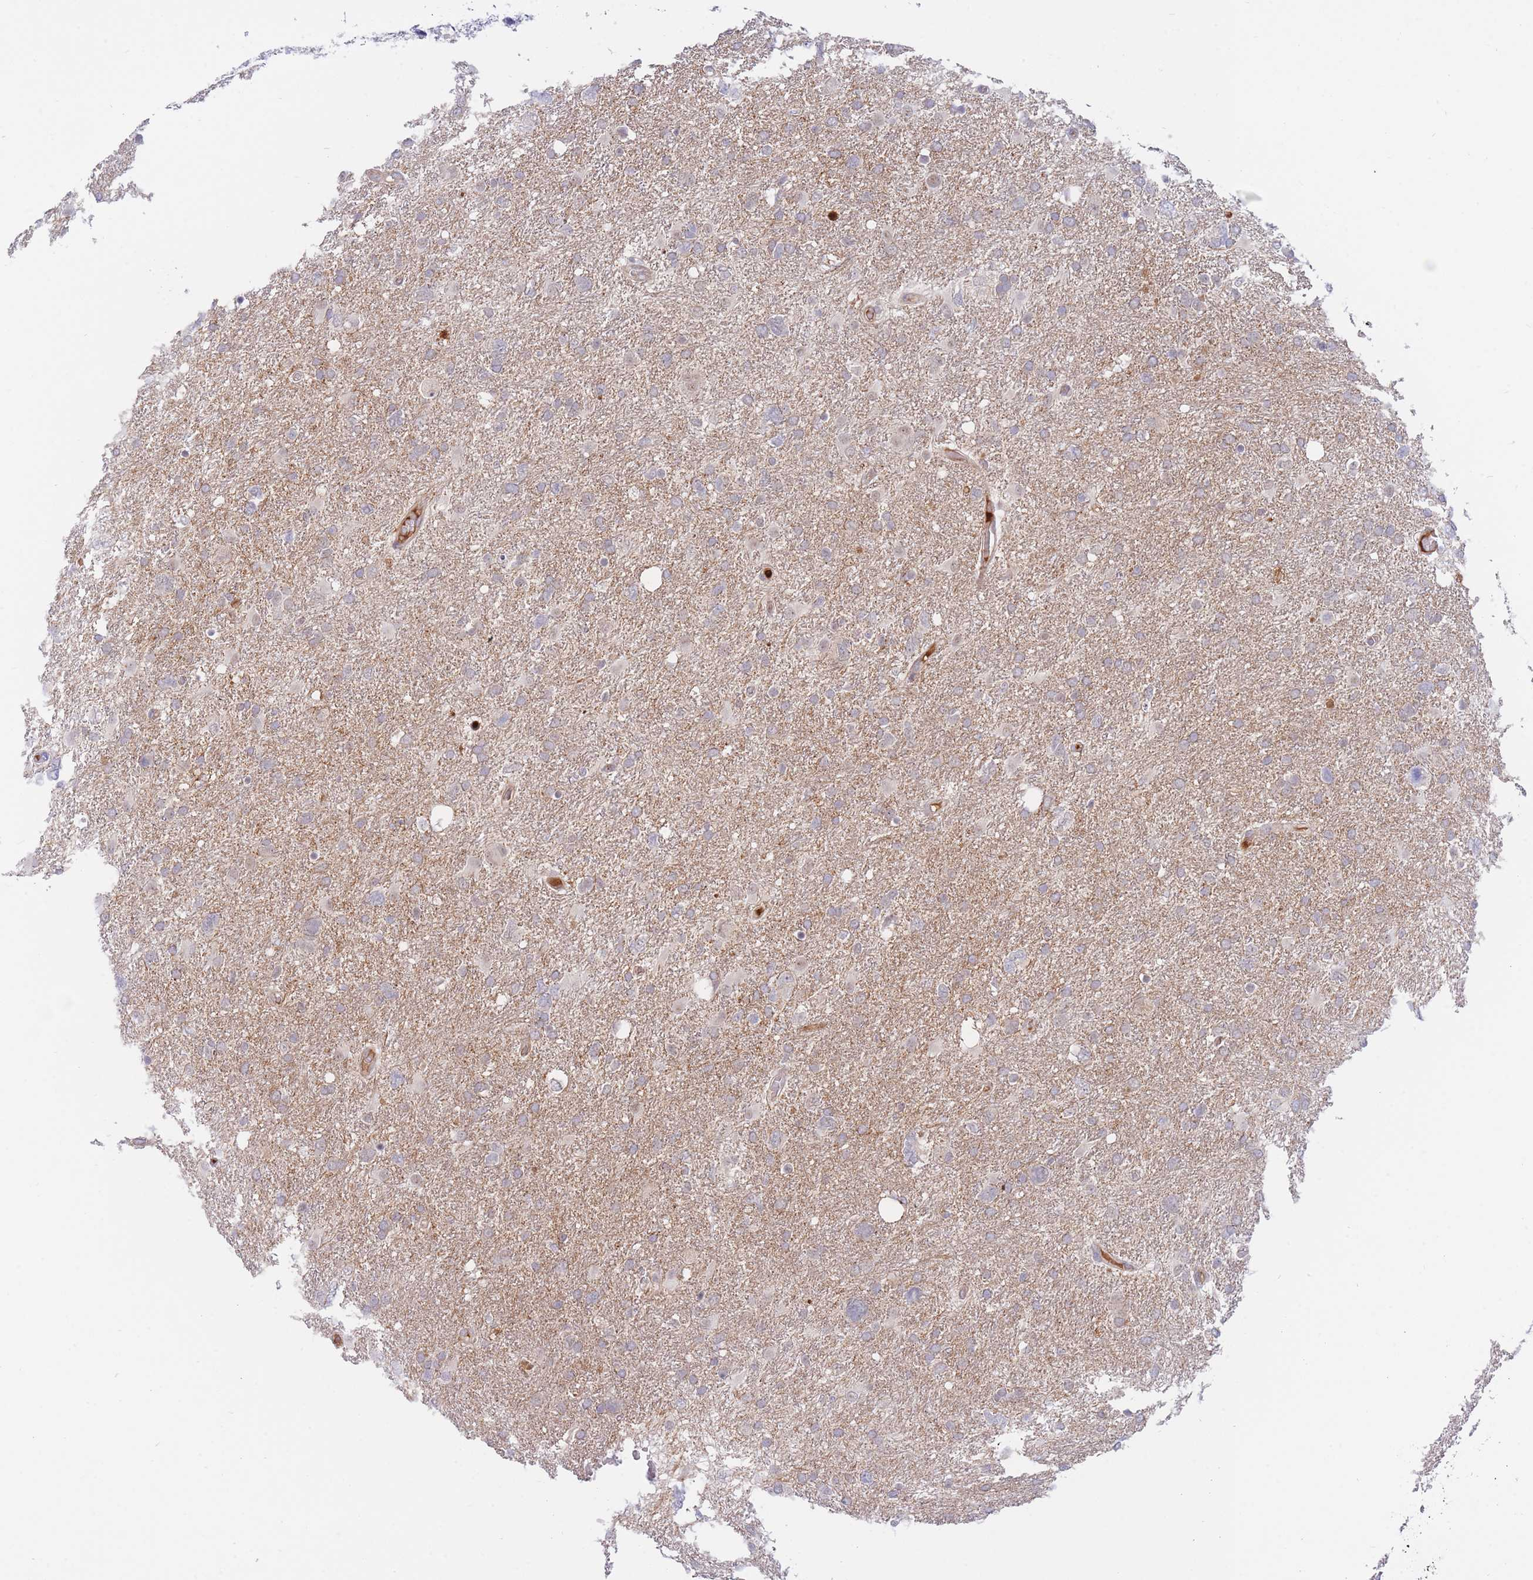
{"staining": {"intensity": "negative", "quantity": "none", "location": "none"}, "tissue": "glioma", "cell_type": "Tumor cells", "image_type": "cancer", "snomed": [{"axis": "morphology", "description": "Glioma, malignant, High grade"}, {"axis": "topography", "description": "Brain"}], "caption": "DAB immunohistochemical staining of glioma demonstrates no significant positivity in tumor cells.", "gene": "APOL4", "patient": {"sex": "male", "age": 61}}